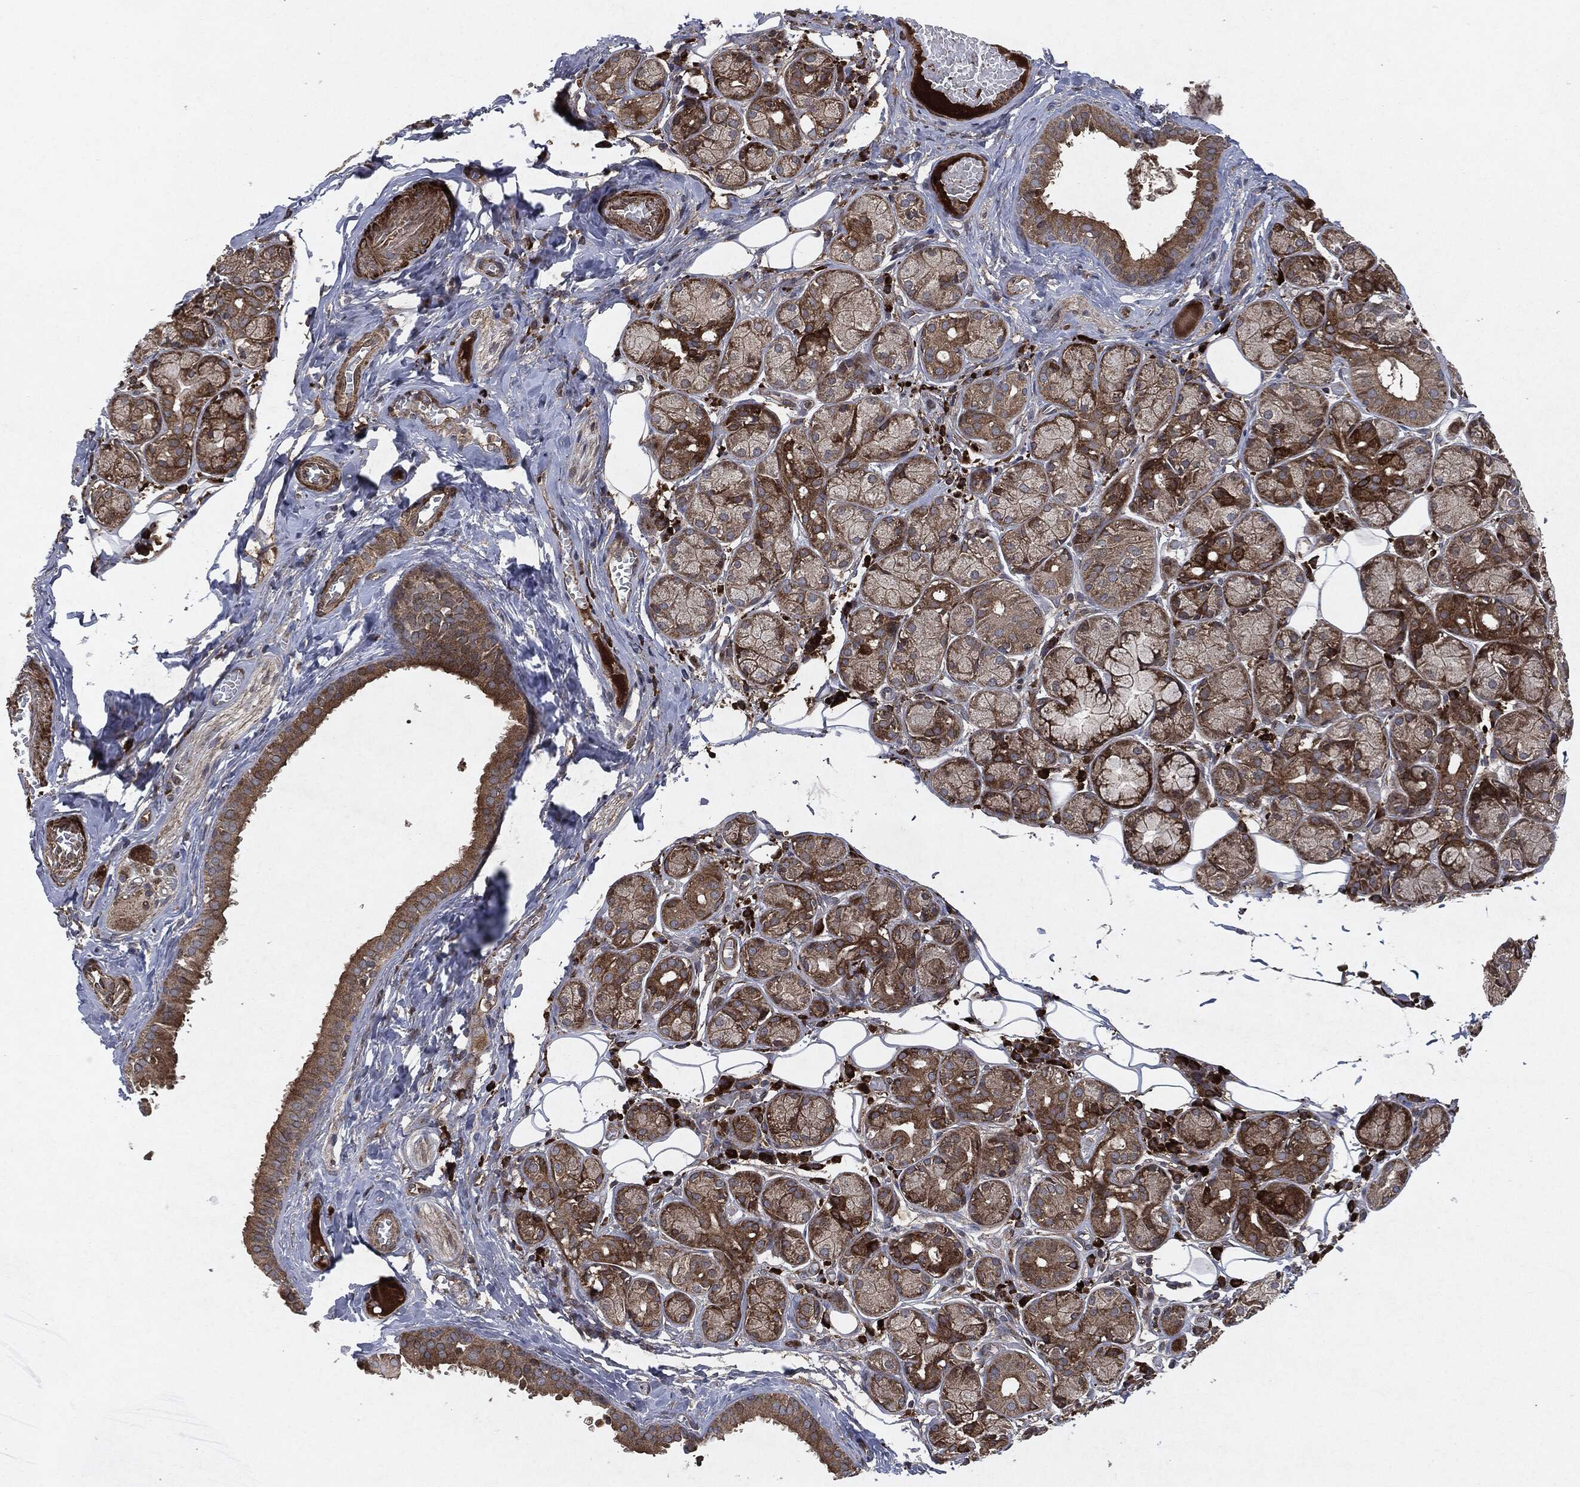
{"staining": {"intensity": "strong", "quantity": "<25%", "location": "cytoplasmic/membranous"}, "tissue": "salivary gland", "cell_type": "Glandular cells", "image_type": "normal", "snomed": [{"axis": "morphology", "description": "Normal tissue, NOS"}, {"axis": "topography", "description": "Salivary gland"}], "caption": "Approximately <25% of glandular cells in normal salivary gland display strong cytoplasmic/membranous protein expression as visualized by brown immunohistochemical staining.", "gene": "RAF1", "patient": {"sex": "male", "age": 71}}